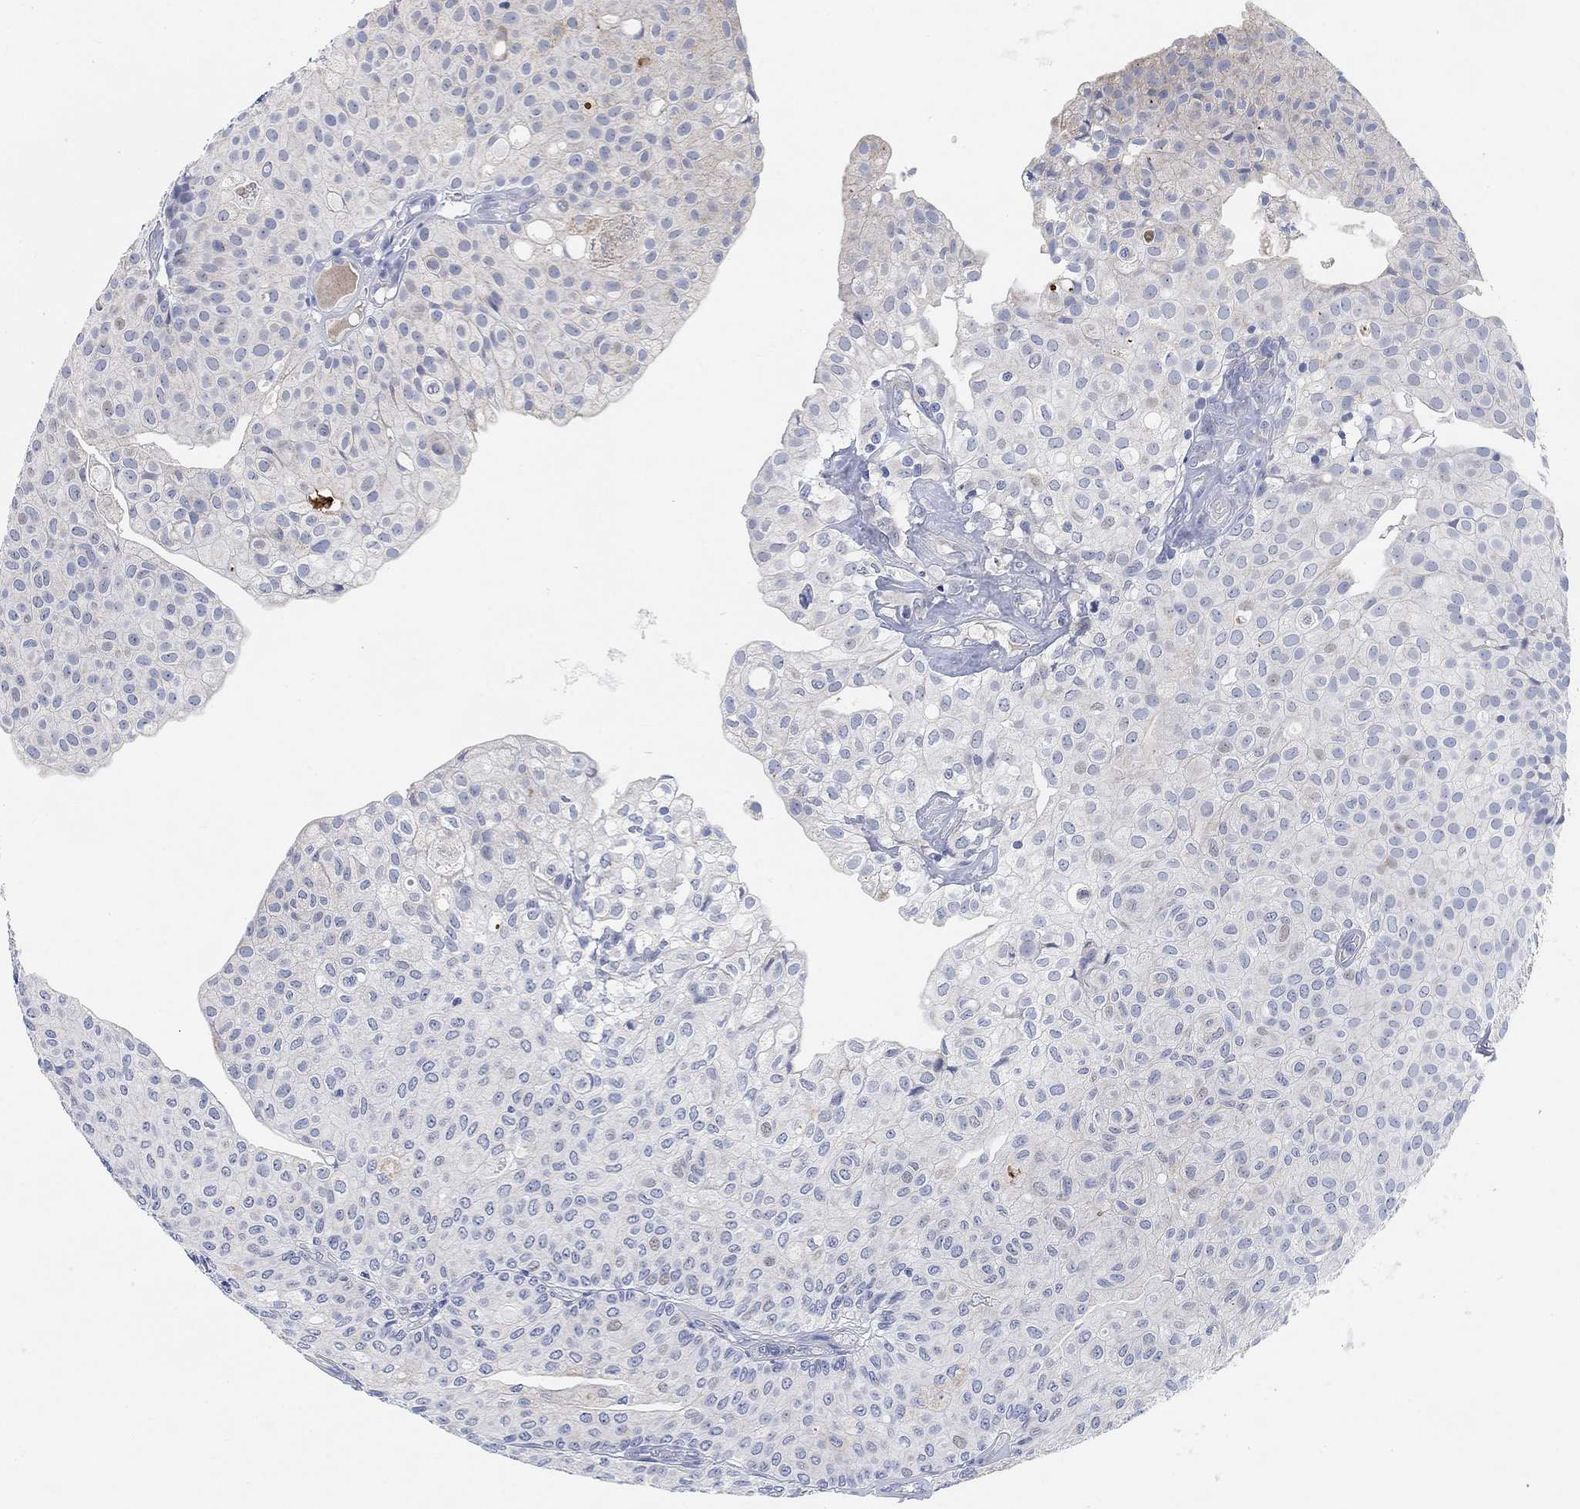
{"staining": {"intensity": "negative", "quantity": "none", "location": "none"}, "tissue": "urothelial cancer", "cell_type": "Tumor cells", "image_type": "cancer", "snomed": [{"axis": "morphology", "description": "Urothelial carcinoma, Low grade"}, {"axis": "topography", "description": "Urinary bladder"}], "caption": "Micrograph shows no protein expression in tumor cells of urothelial cancer tissue.", "gene": "HCRTR1", "patient": {"sex": "male", "age": 89}}